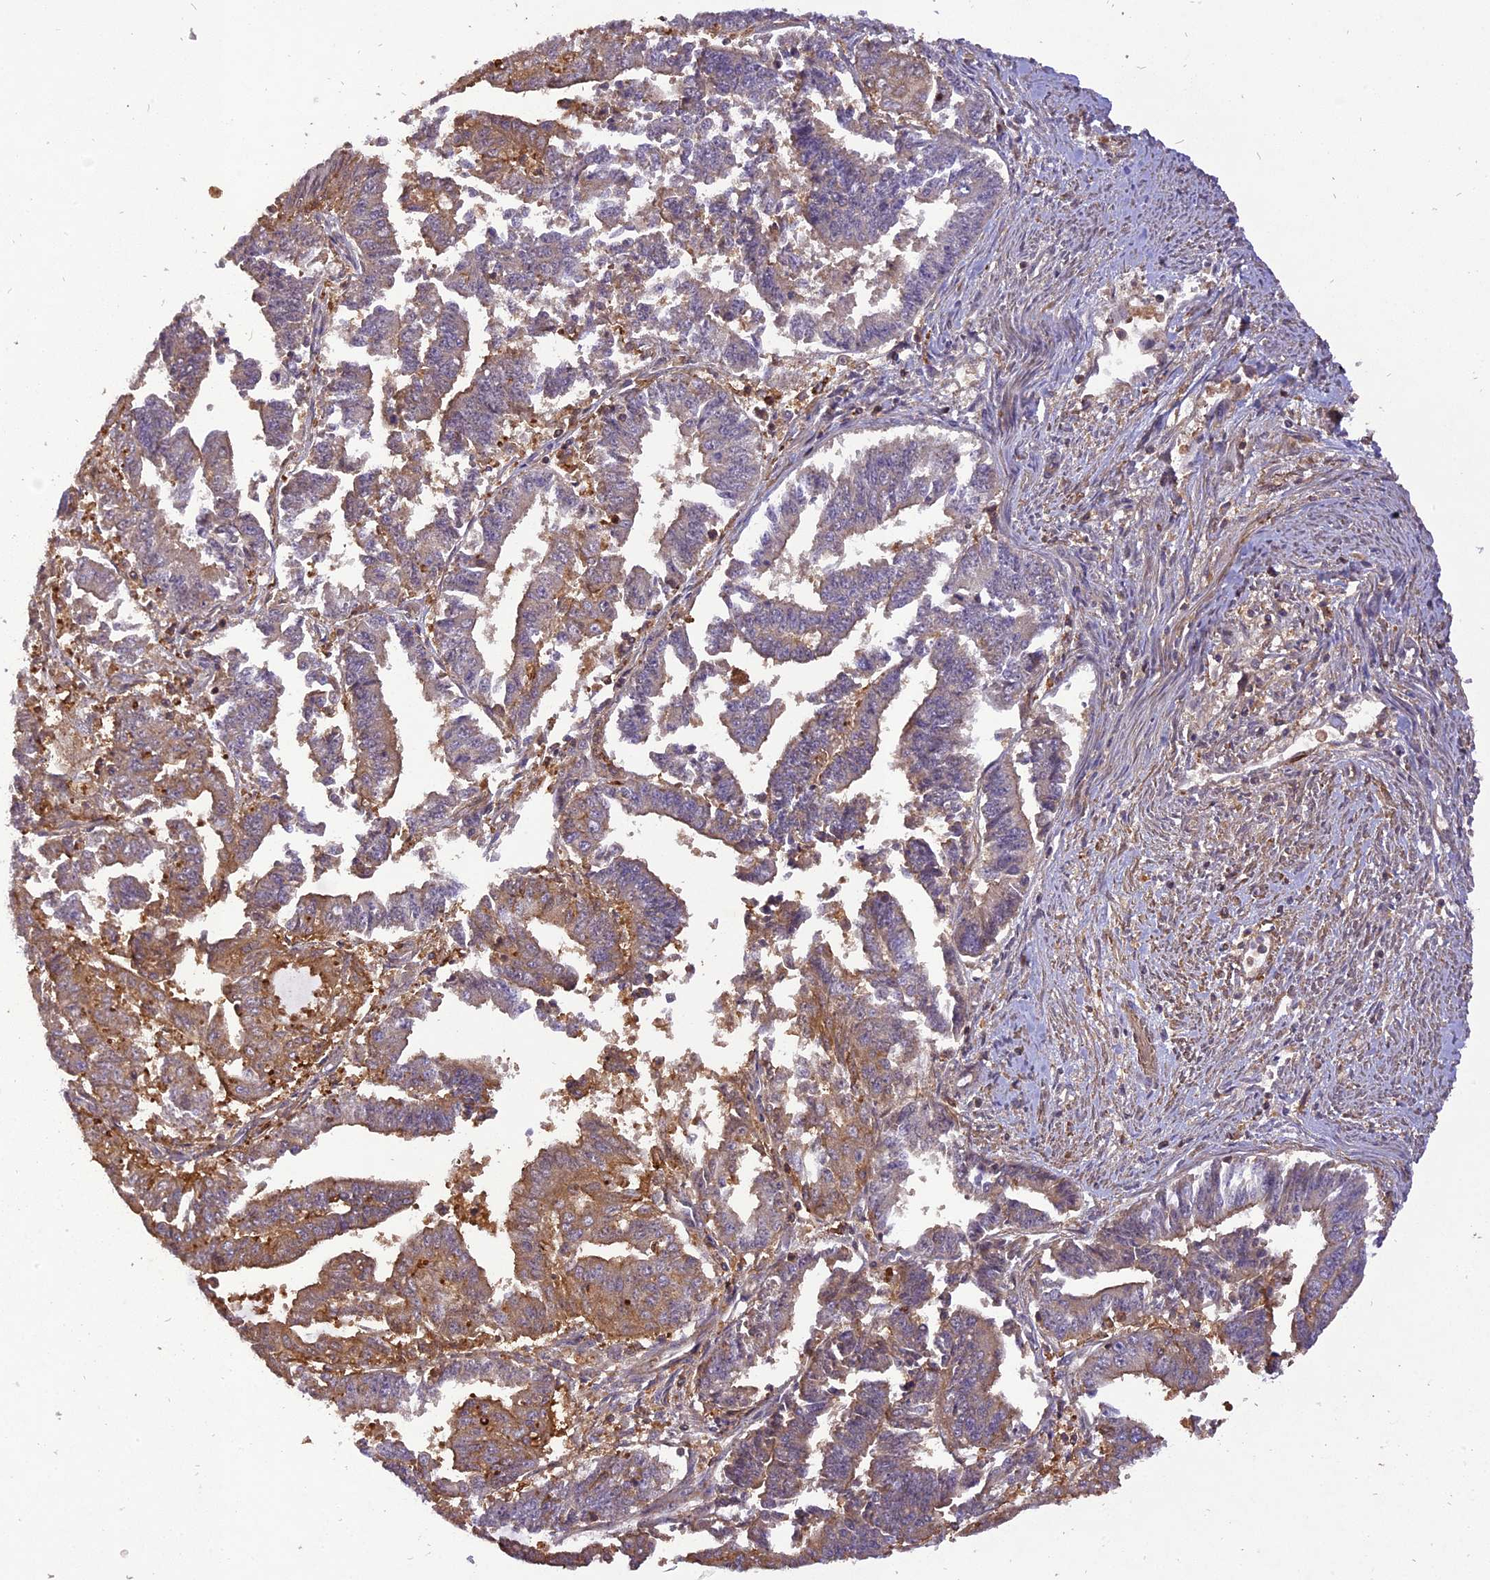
{"staining": {"intensity": "moderate", "quantity": "25%-75%", "location": "cytoplasmic/membranous"}, "tissue": "endometrial cancer", "cell_type": "Tumor cells", "image_type": "cancer", "snomed": [{"axis": "morphology", "description": "Adenocarcinoma, NOS"}, {"axis": "topography", "description": "Endometrium"}], "caption": "Protein staining of endometrial cancer tissue reveals moderate cytoplasmic/membranous expression in about 25%-75% of tumor cells.", "gene": "STOML1", "patient": {"sex": "female", "age": 73}}